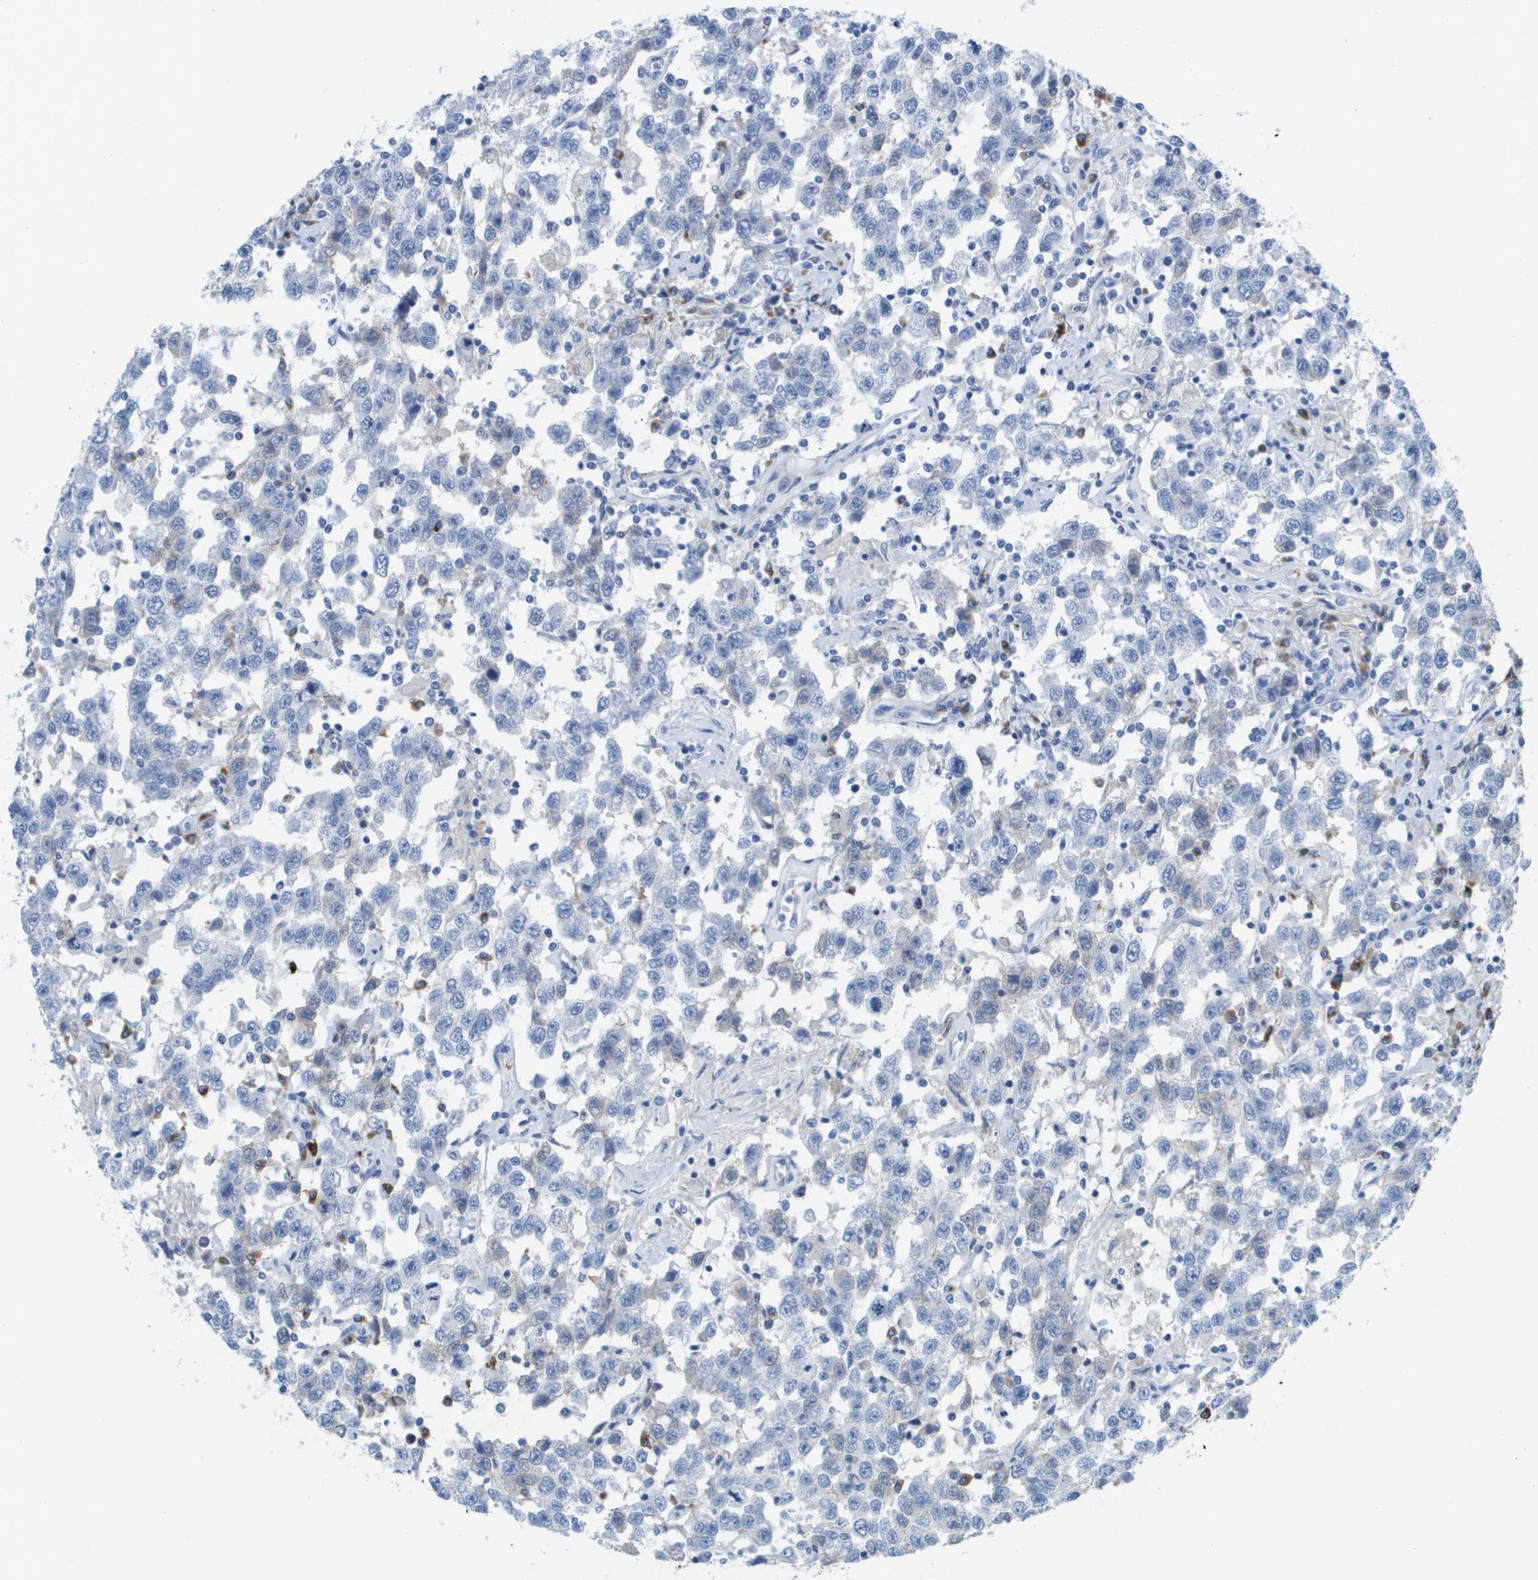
{"staining": {"intensity": "negative", "quantity": "none", "location": "none"}, "tissue": "testis cancer", "cell_type": "Tumor cells", "image_type": "cancer", "snomed": [{"axis": "morphology", "description": "Seminoma, NOS"}, {"axis": "topography", "description": "Testis"}], "caption": "IHC of testis cancer (seminoma) exhibits no positivity in tumor cells.", "gene": "GPR18", "patient": {"sex": "male", "age": 41}}